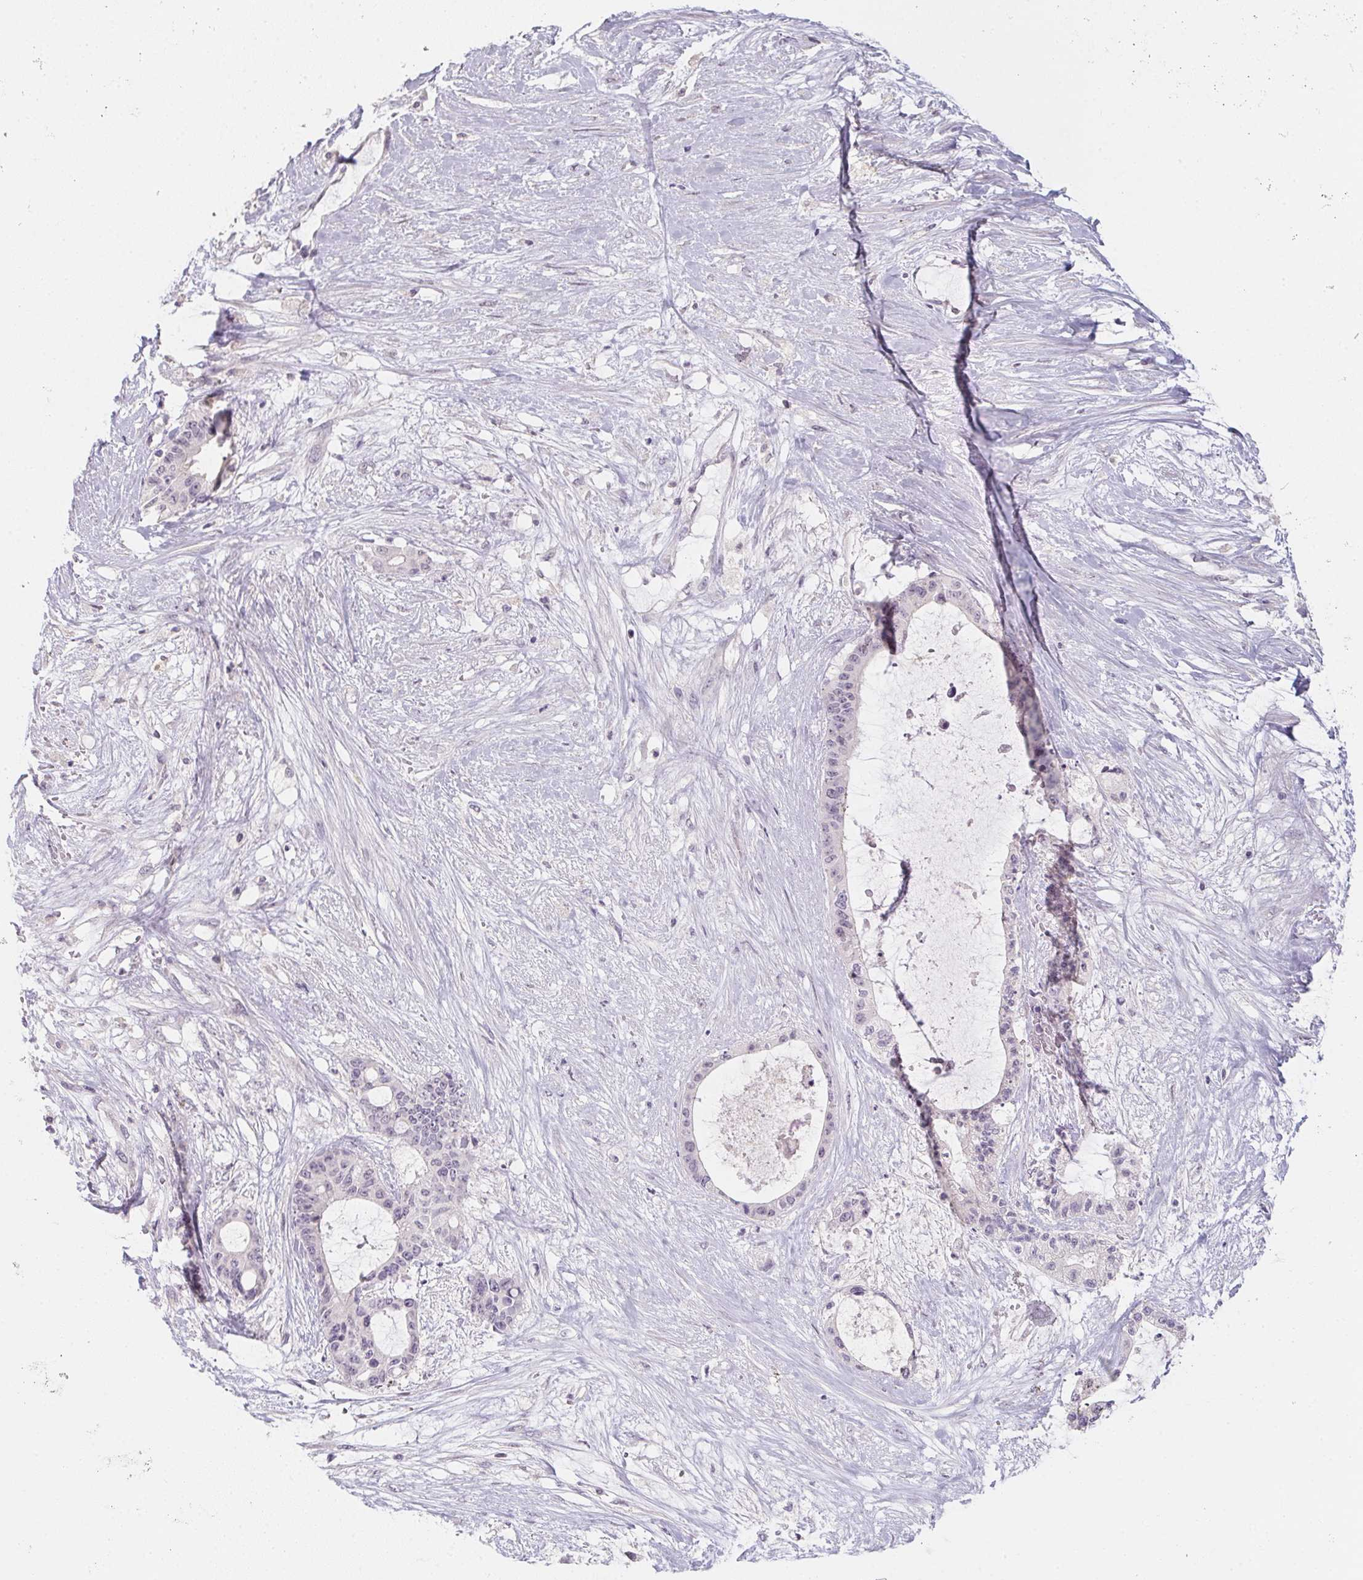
{"staining": {"intensity": "negative", "quantity": "none", "location": "none"}, "tissue": "liver cancer", "cell_type": "Tumor cells", "image_type": "cancer", "snomed": [{"axis": "morphology", "description": "Normal tissue, NOS"}, {"axis": "morphology", "description": "Cholangiocarcinoma"}, {"axis": "topography", "description": "Liver"}, {"axis": "topography", "description": "Peripheral nerve tissue"}], "caption": "The micrograph demonstrates no significant positivity in tumor cells of liver cancer (cholangiocarcinoma). (Immunohistochemistry, brightfield microscopy, high magnification).", "gene": "ZBBX", "patient": {"sex": "female", "age": 73}}